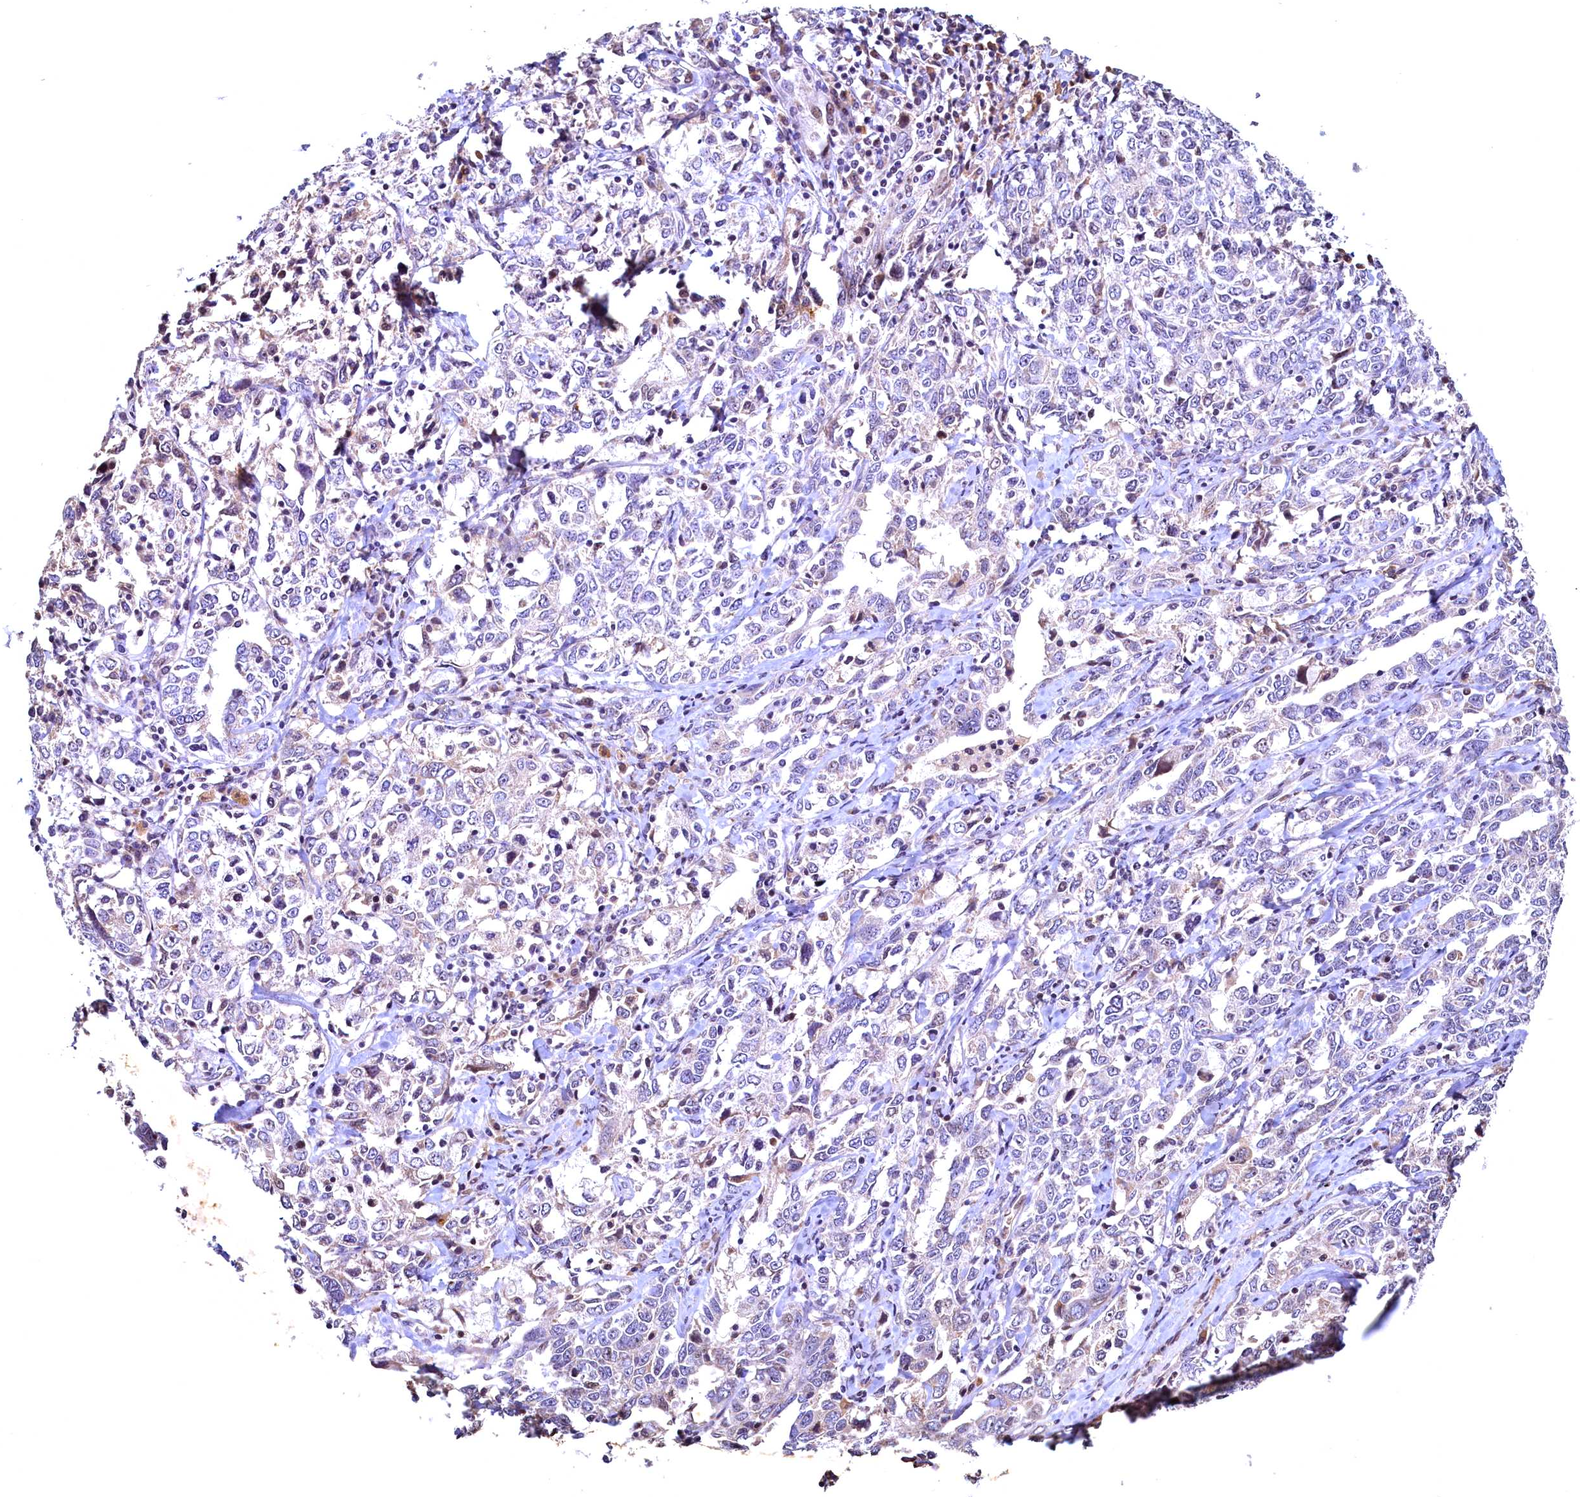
{"staining": {"intensity": "negative", "quantity": "none", "location": "none"}, "tissue": "ovarian cancer", "cell_type": "Tumor cells", "image_type": "cancer", "snomed": [{"axis": "morphology", "description": "Carcinoma, endometroid"}, {"axis": "topography", "description": "Ovary"}], "caption": "Photomicrograph shows no protein positivity in tumor cells of ovarian endometroid carcinoma tissue.", "gene": "LATS2", "patient": {"sex": "female", "age": 62}}